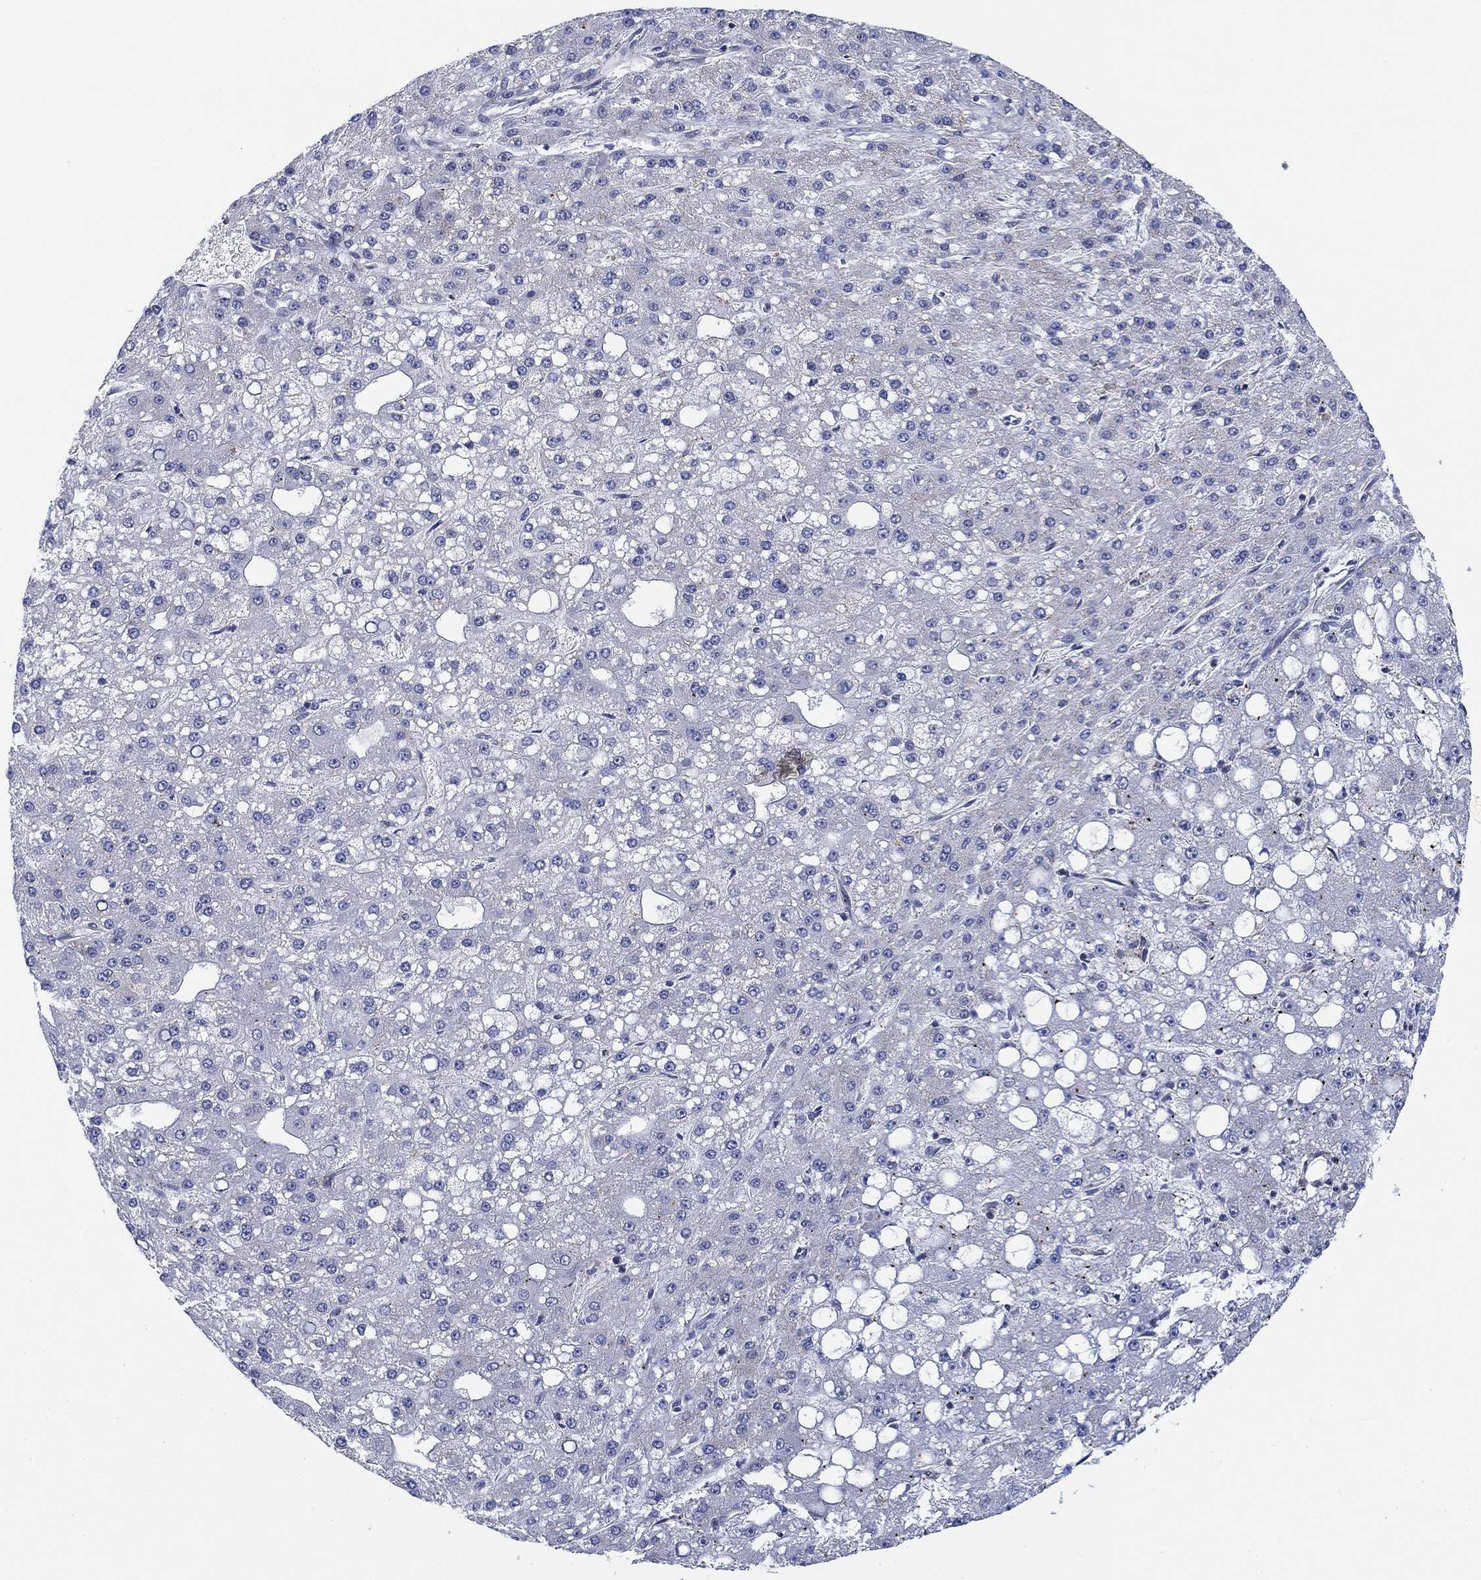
{"staining": {"intensity": "negative", "quantity": "none", "location": "none"}, "tissue": "liver cancer", "cell_type": "Tumor cells", "image_type": "cancer", "snomed": [{"axis": "morphology", "description": "Carcinoma, Hepatocellular, NOS"}, {"axis": "topography", "description": "Liver"}], "caption": "Micrograph shows no protein expression in tumor cells of liver cancer tissue. Brightfield microscopy of immunohistochemistry stained with DAB (brown) and hematoxylin (blue), captured at high magnification.", "gene": "NACAD", "patient": {"sex": "male", "age": 67}}